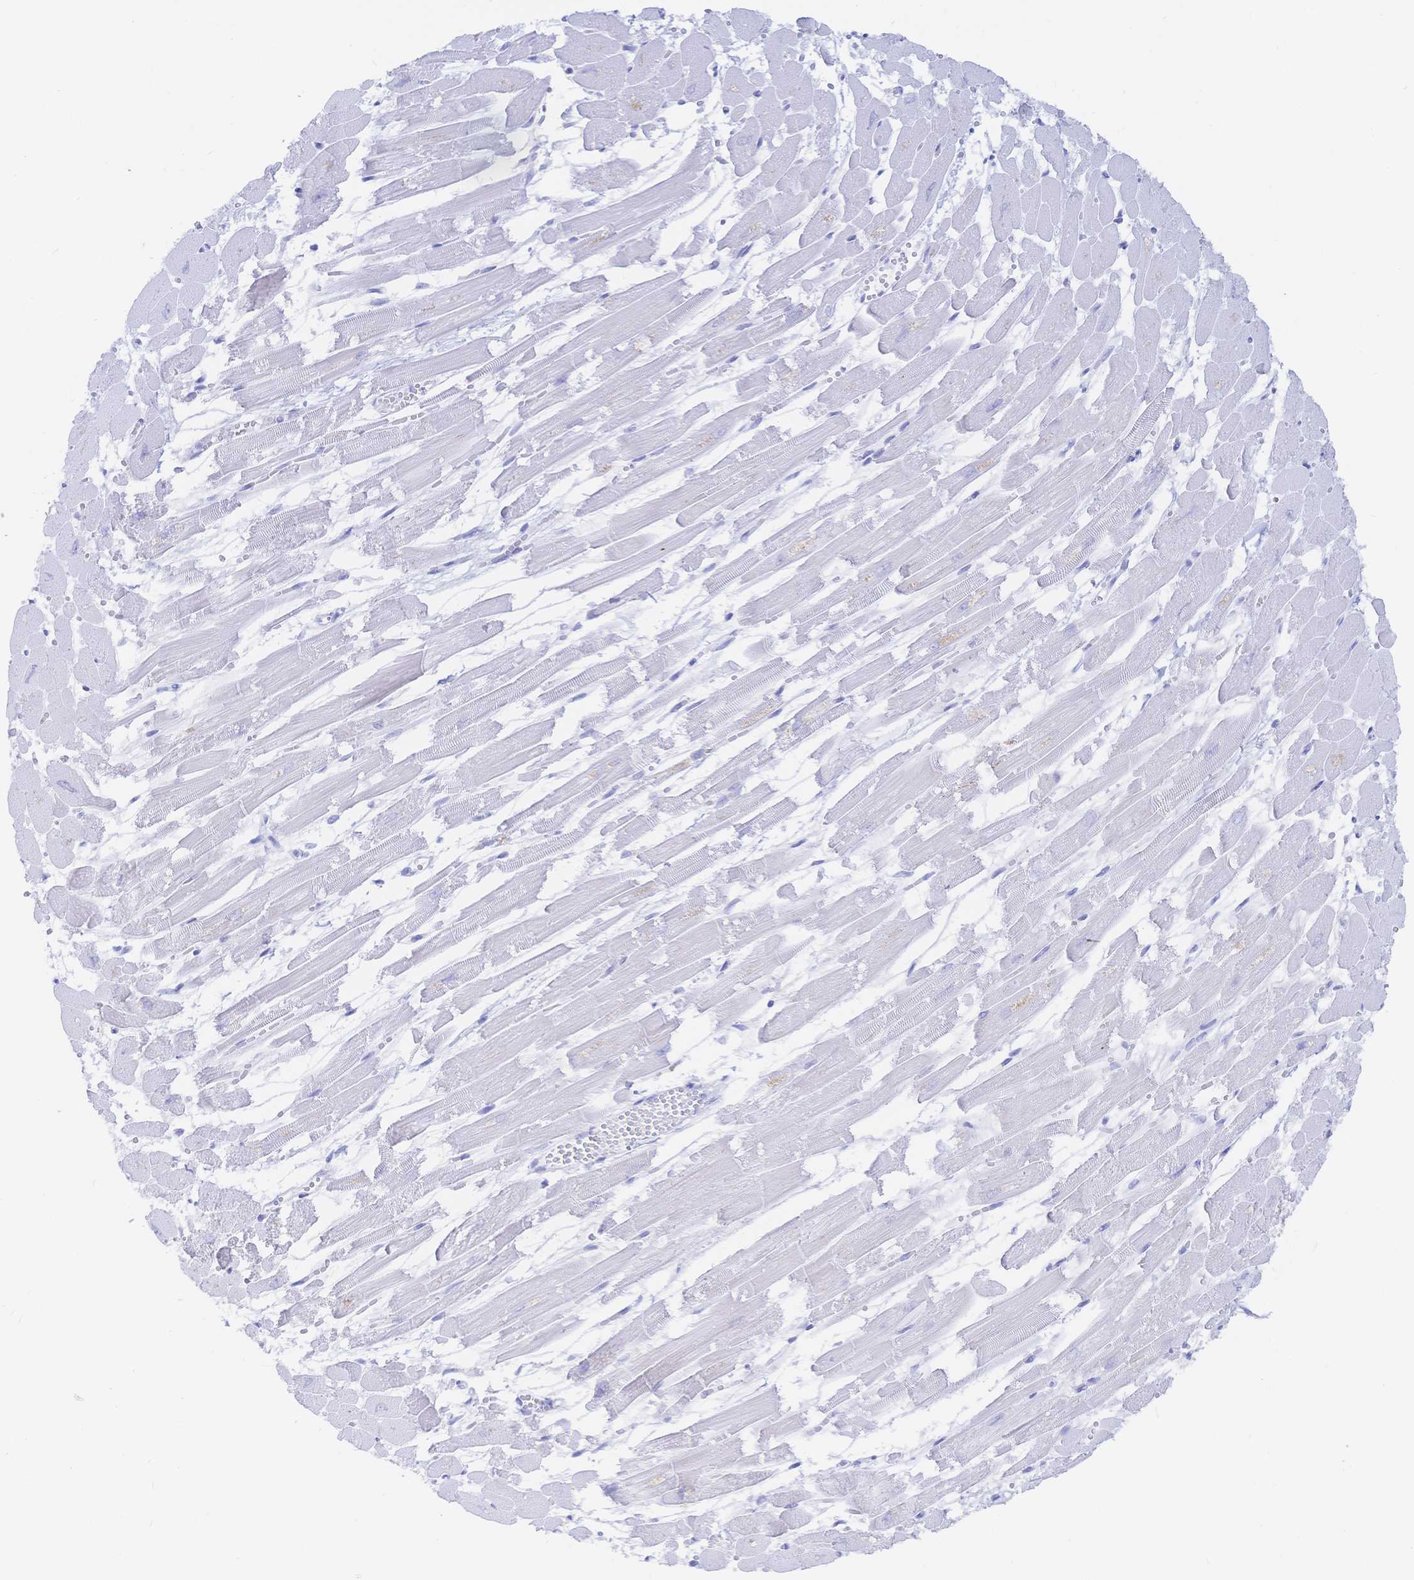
{"staining": {"intensity": "negative", "quantity": "none", "location": "none"}, "tissue": "heart muscle", "cell_type": "Cardiomyocytes", "image_type": "normal", "snomed": [{"axis": "morphology", "description": "Normal tissue, NOS"}, {"axis": "topography", "description": "Heart"}], "caption": "The histopathology image exhibits no staining of cardiomyocytes in unremarkable heart muscle.", "gene": "KCNH6", "patient": {"sex": "female", "age": 52}}